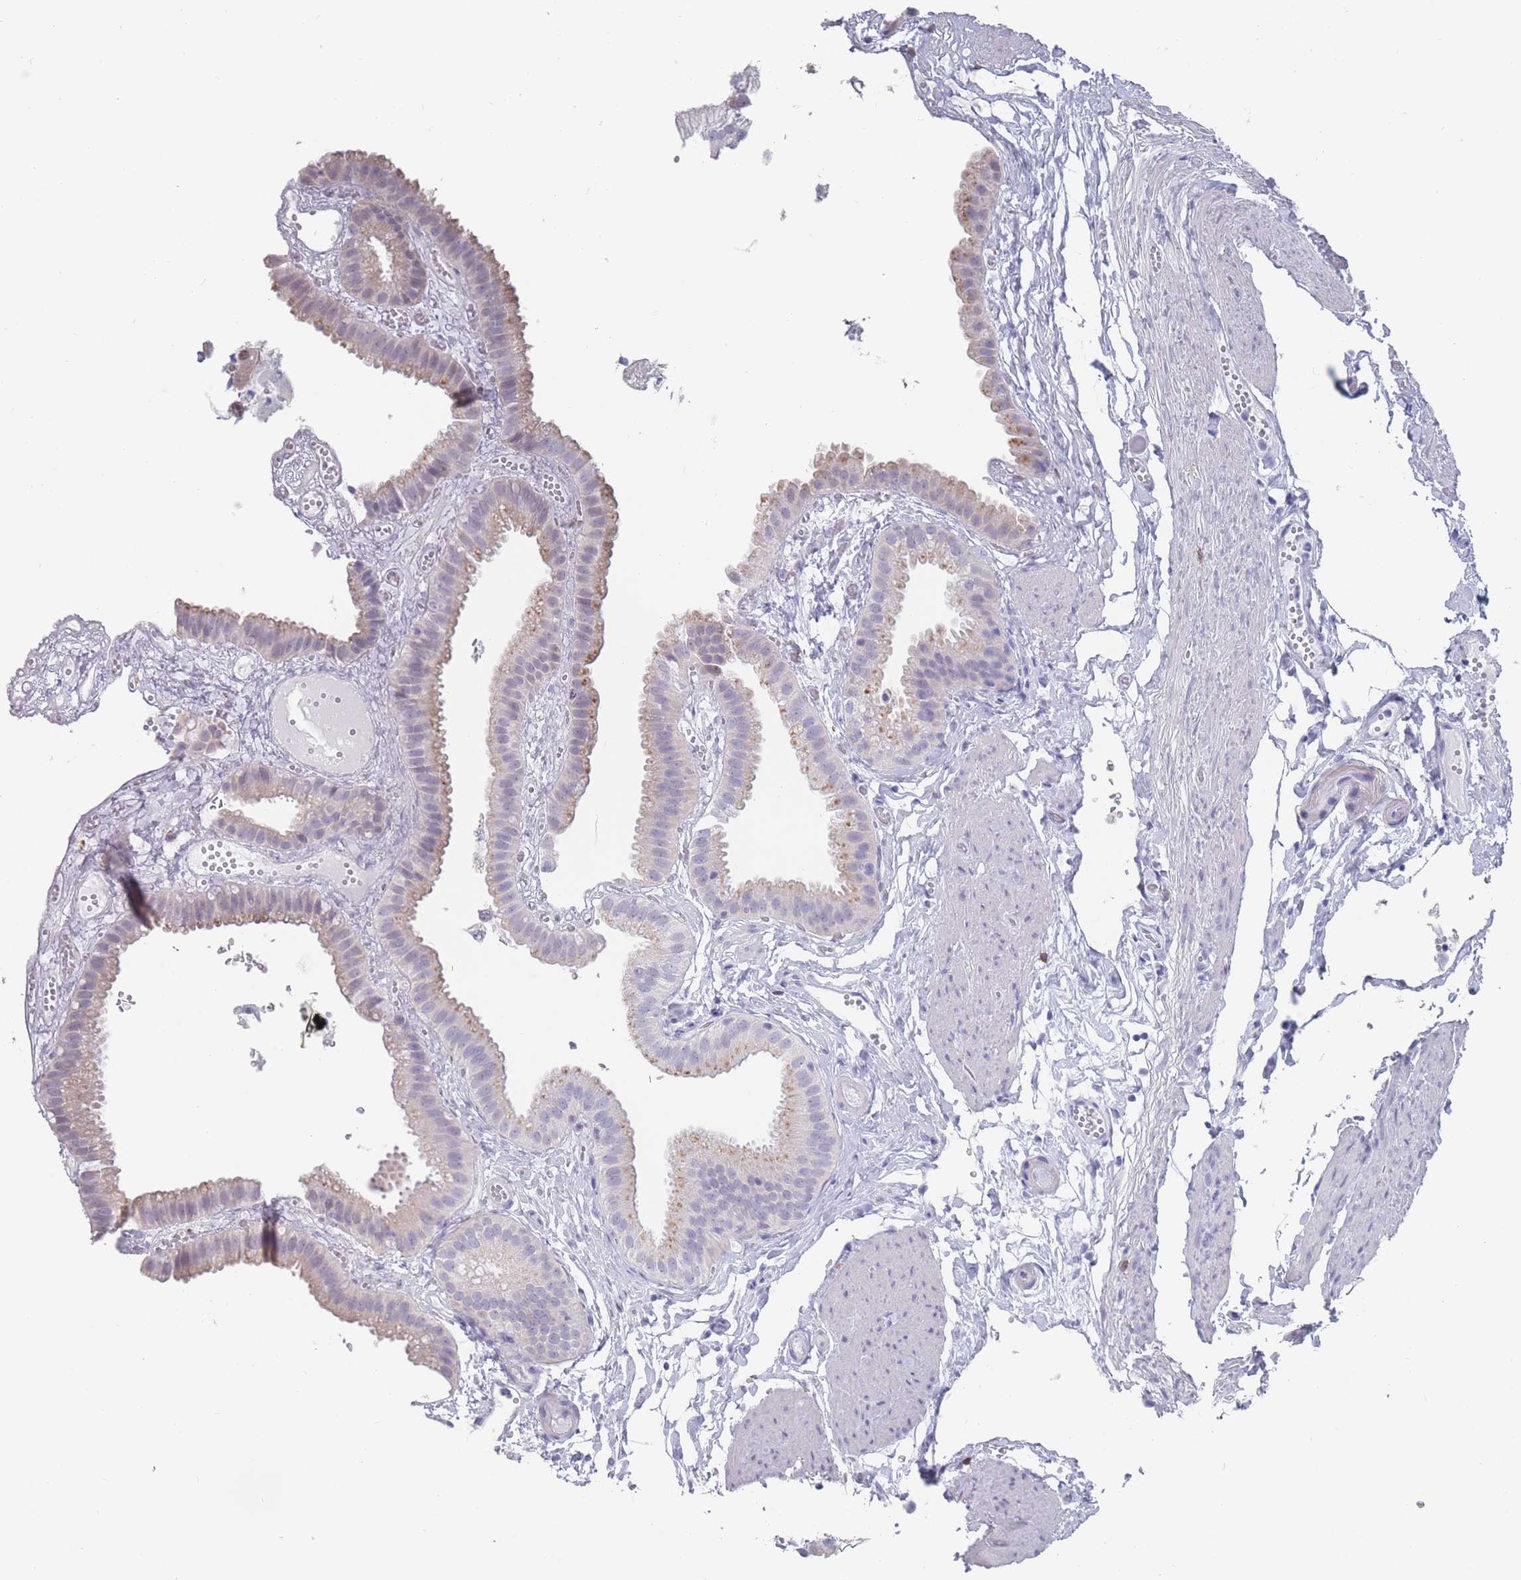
{"staining": {"intensity": "weak", "quantity": "<25%", "location": "cytoplasmic/membranous"}, "tissue": "gallbladder", "cell_type": "Glandular cells", "image_type": "normal", "snomed": [{"axis": "morphology", "description": "Normal tissue, NOS"}, {"axis": "topography", "description": "Gallbladder"}], "caption": "The immunohistochemistry (IHC) image has no significant positivity in glandular cells of gallbladder.", "gene": "CYP51A1", "patient": {"sex": "female", "age": 61}}